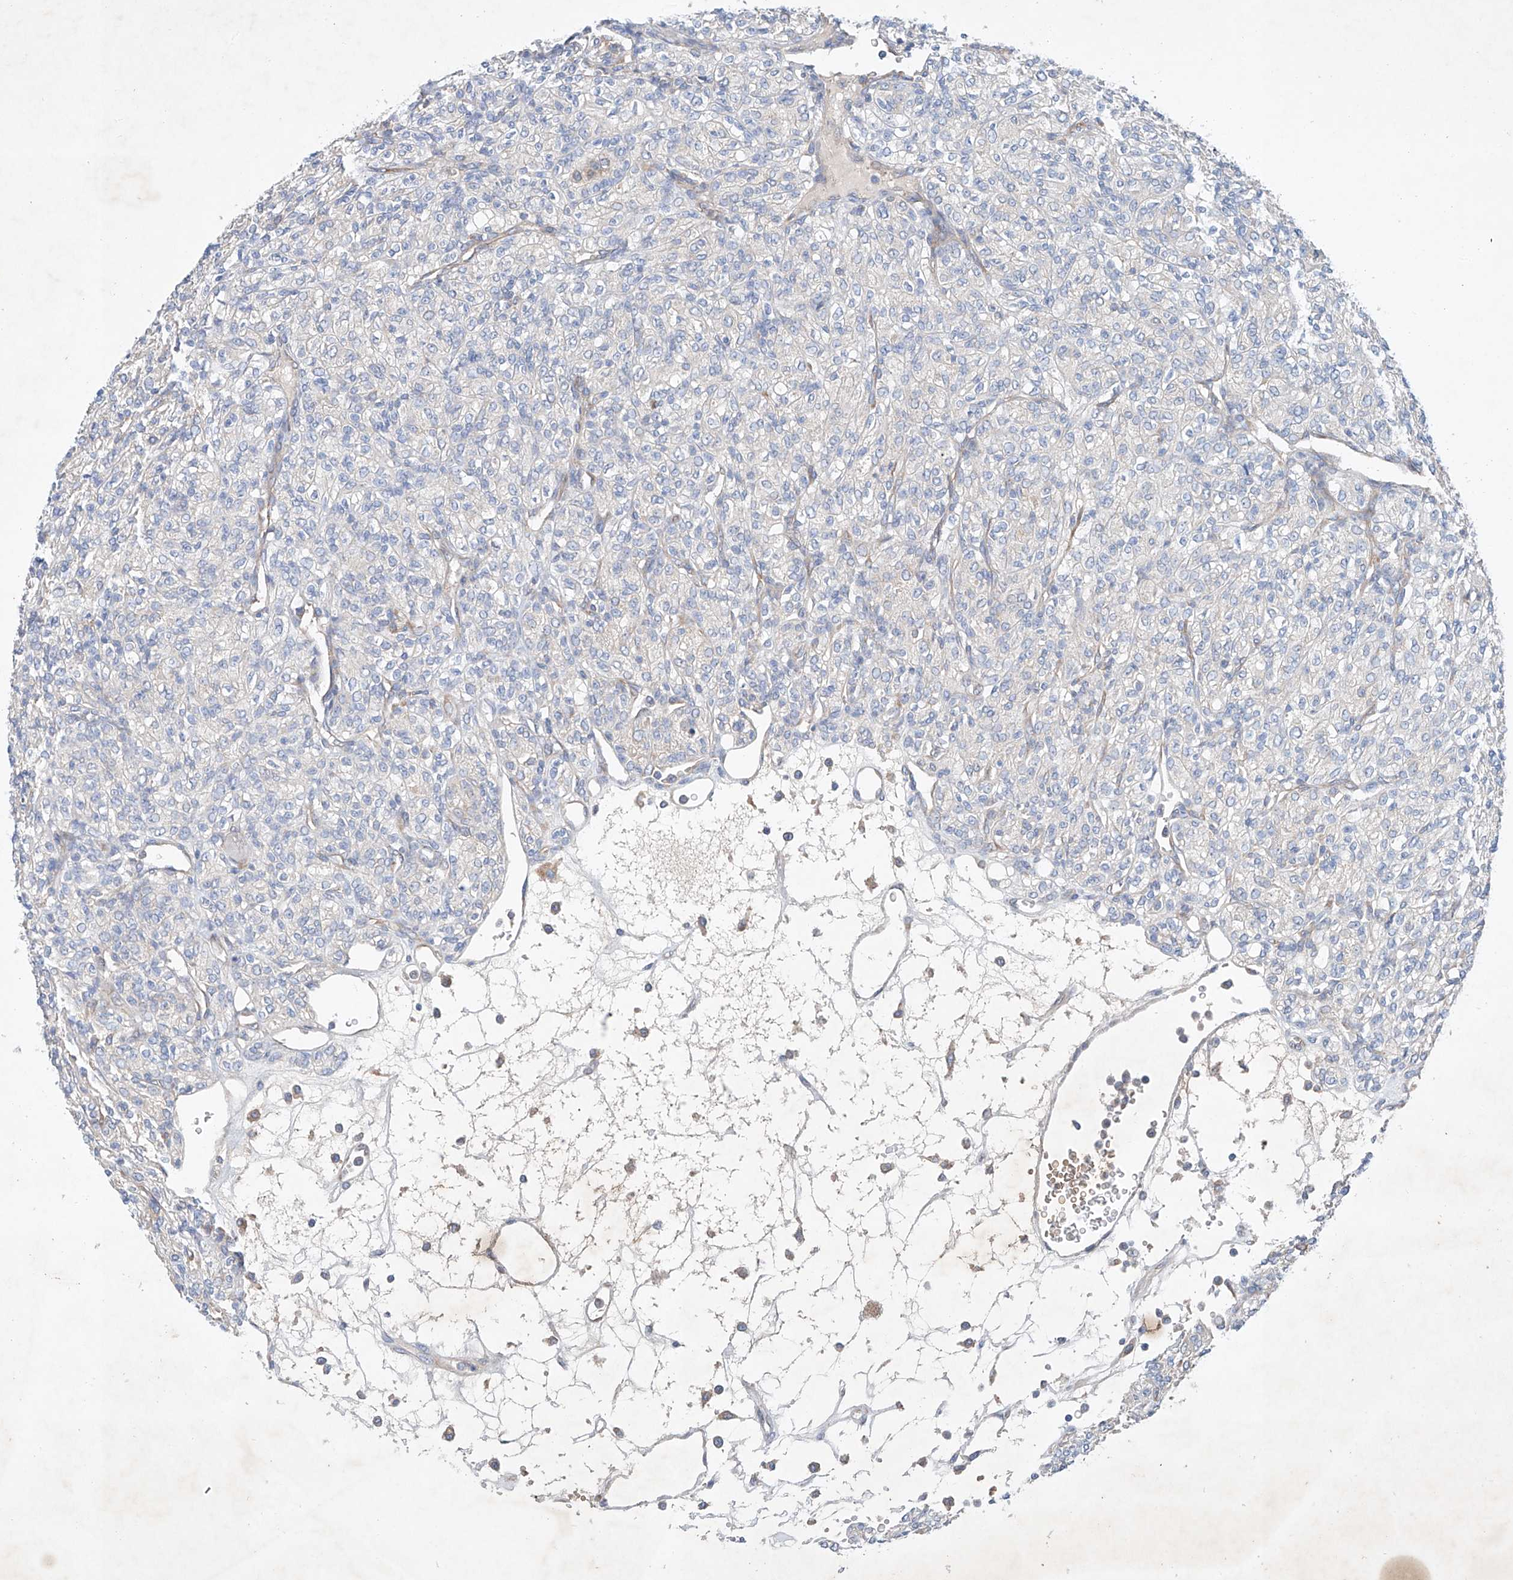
{"staining": {"intensity": "negative", "quantity": "none", "location": "none"}, "tissue": "renal cancer", "cell_type": "Tumor cells", "image_type": "cancer", "snomed": [{"axis": "morphology", "description": "Adenocarcinoma, NOS"}, {"axis": "topography", "description": "Kidney"}], "caption": "This image is of adenocarcinoma (renal) stained with immunohistochemistry (IHC) to label a protein in brown with the nuclei are counter-stained blue. There is no expression in tumor cells.", "gene": "FASTK", "patient": {"sex": "male", "age": 77}}